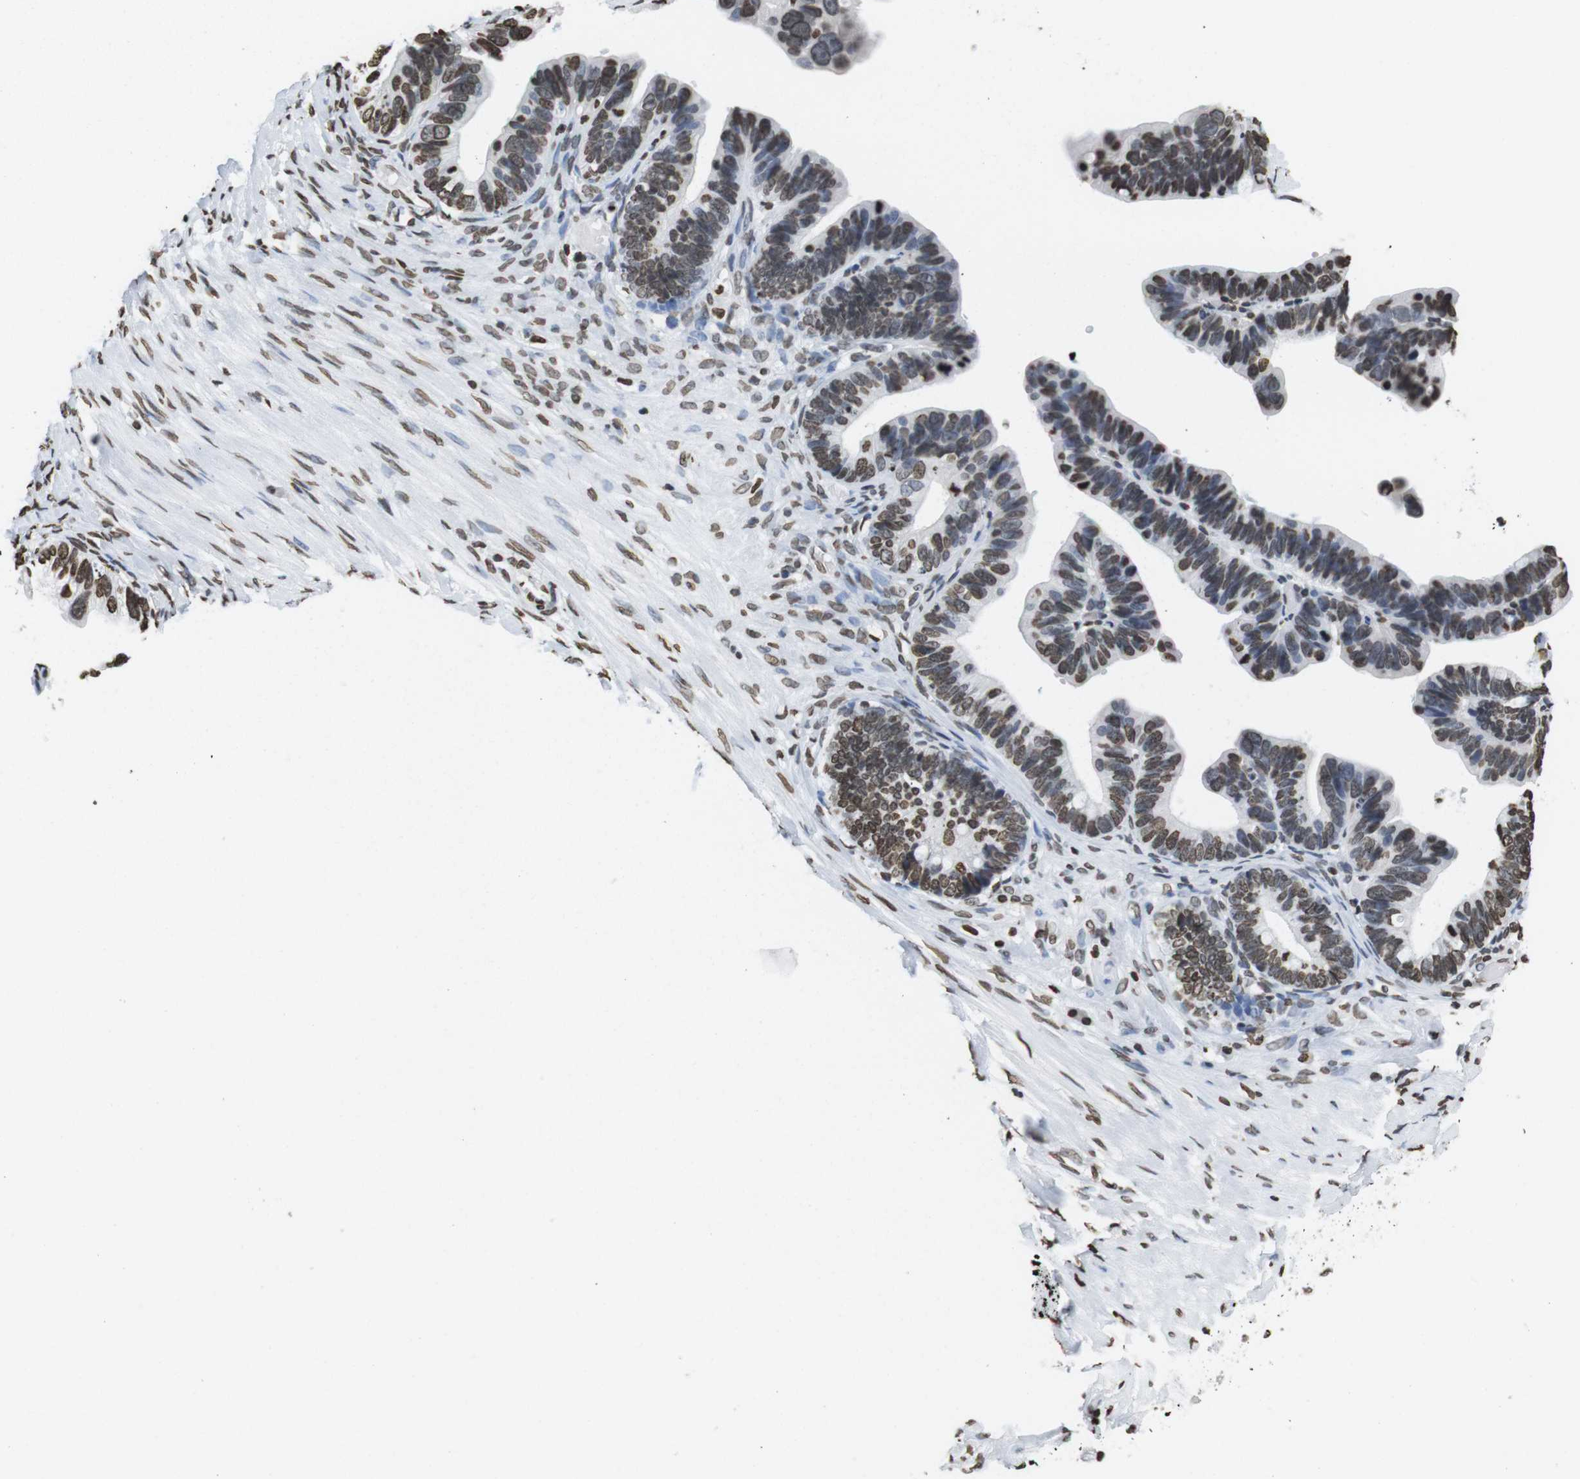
{"staining": {"intensity": "moderate", "quantity": "25%-75%", "location": "nuclear"}, "tissue": "ovarian cancer", "cell_type": "Tumor cells", "image_type": "cancer", "snomed": [{"axis": "morphology", "description": "Cystadenocarcinoma, serous, NOS"}, {"axis": "topography", "description": "Ovary"}], "caption": "Immunohistochemical staining of human serous cystadenocarcinoma (ovarian) demonstrates medium levels of moderate nuclear protein expression in approximately 25%-75% of tumor cells.", "gene": "BSX", "patient": {"sex": "female", "age": 56}}